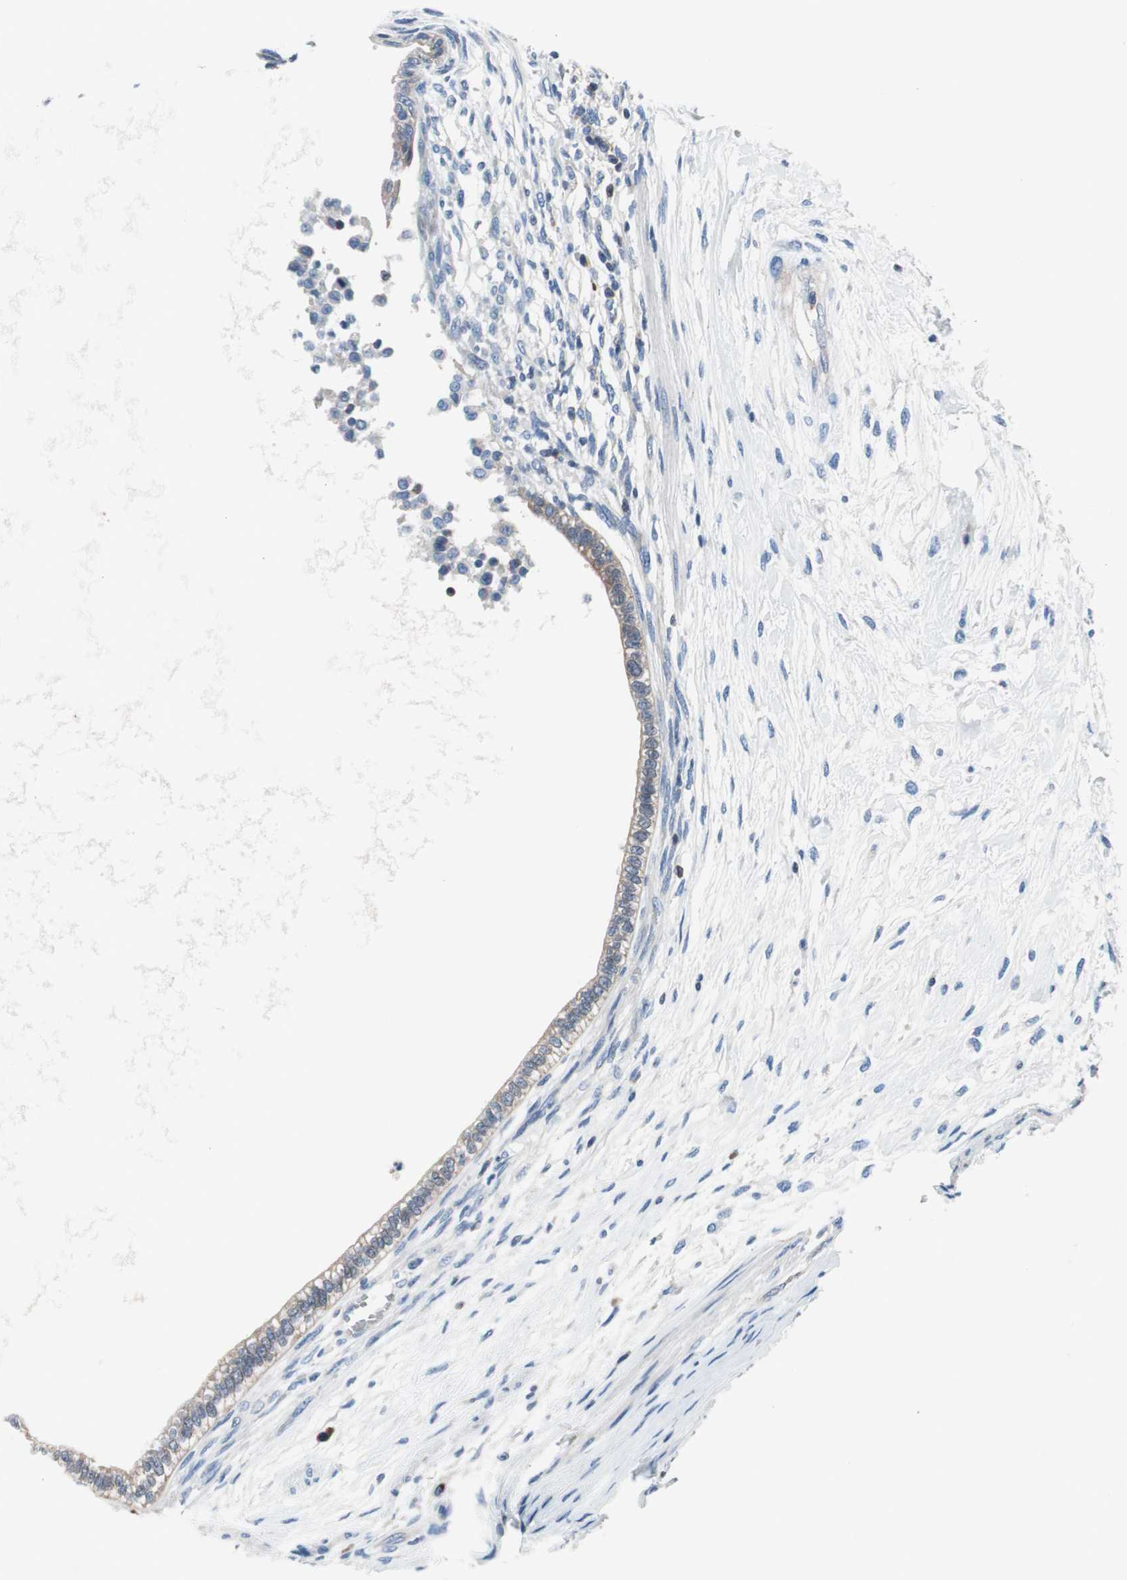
{"staining": {"intensity": "weak", "quantity": "25%-75%", "location": "cytoplasmic/membranous"}, "tissue": "testis cancer", "cell_type": "Tumor cells", "image_type": "cancer", "snomed": [{"axis": "morphology", "description": "Carcinoma, Embryonal, NOS"}, {"axis": "topography", "description": "Testis"}], "caption": "The photomicrograph shows immunohistochemical staining of testis embryonal carcinoma. There is weak cytoplasmic/membranous expression is seen in about 25%-75% of tumor cells. Ihc stains the protein in brown and the nuclei are stained blue.", "gene": "PRDX2", "patient": {"sex": "male", "age": 26}}